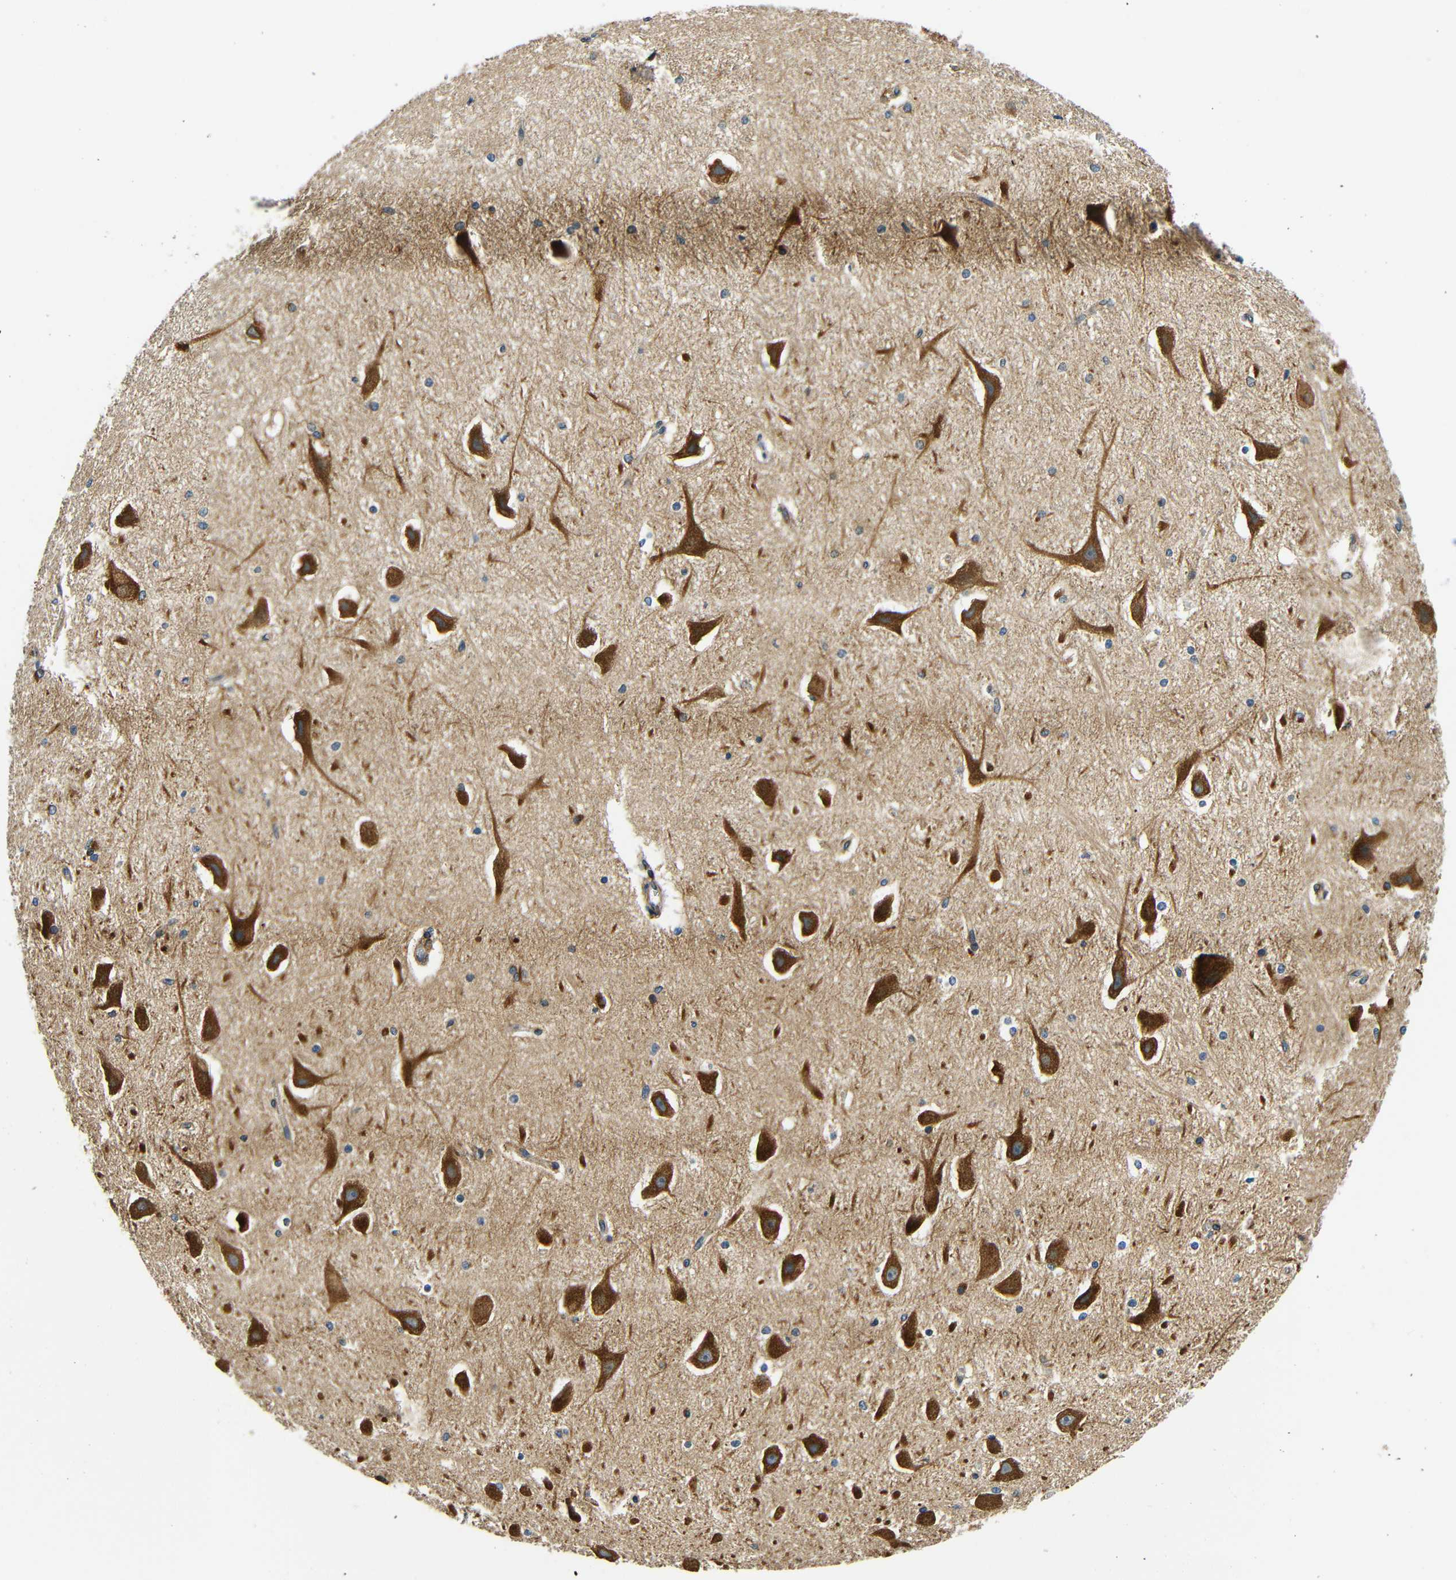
{"staining": {"intensity": "moderate", "quantity": "<25%", "location": "cytoplasmic/membranous"}, "tissue": "hippocampus", "cell_type": "Glial cells", "image_type": "normal", "snomed": [{"axis": "morphology", "description": "Normal tissue, NOS"}, {"axis": "topography", "description": "Hippocampus"}], "caption": "Immunohistochemical staining of normal human hippocampus displays moderate cytoplasmic/membranous protein staining in about <25% of glial cells. Using DAB (brown) and hematoxylin (blue) stains, captured at high magnification using brightfield microscopy.", "gene": "VAPB", "patient": {"sex": "female", "age": 19}}